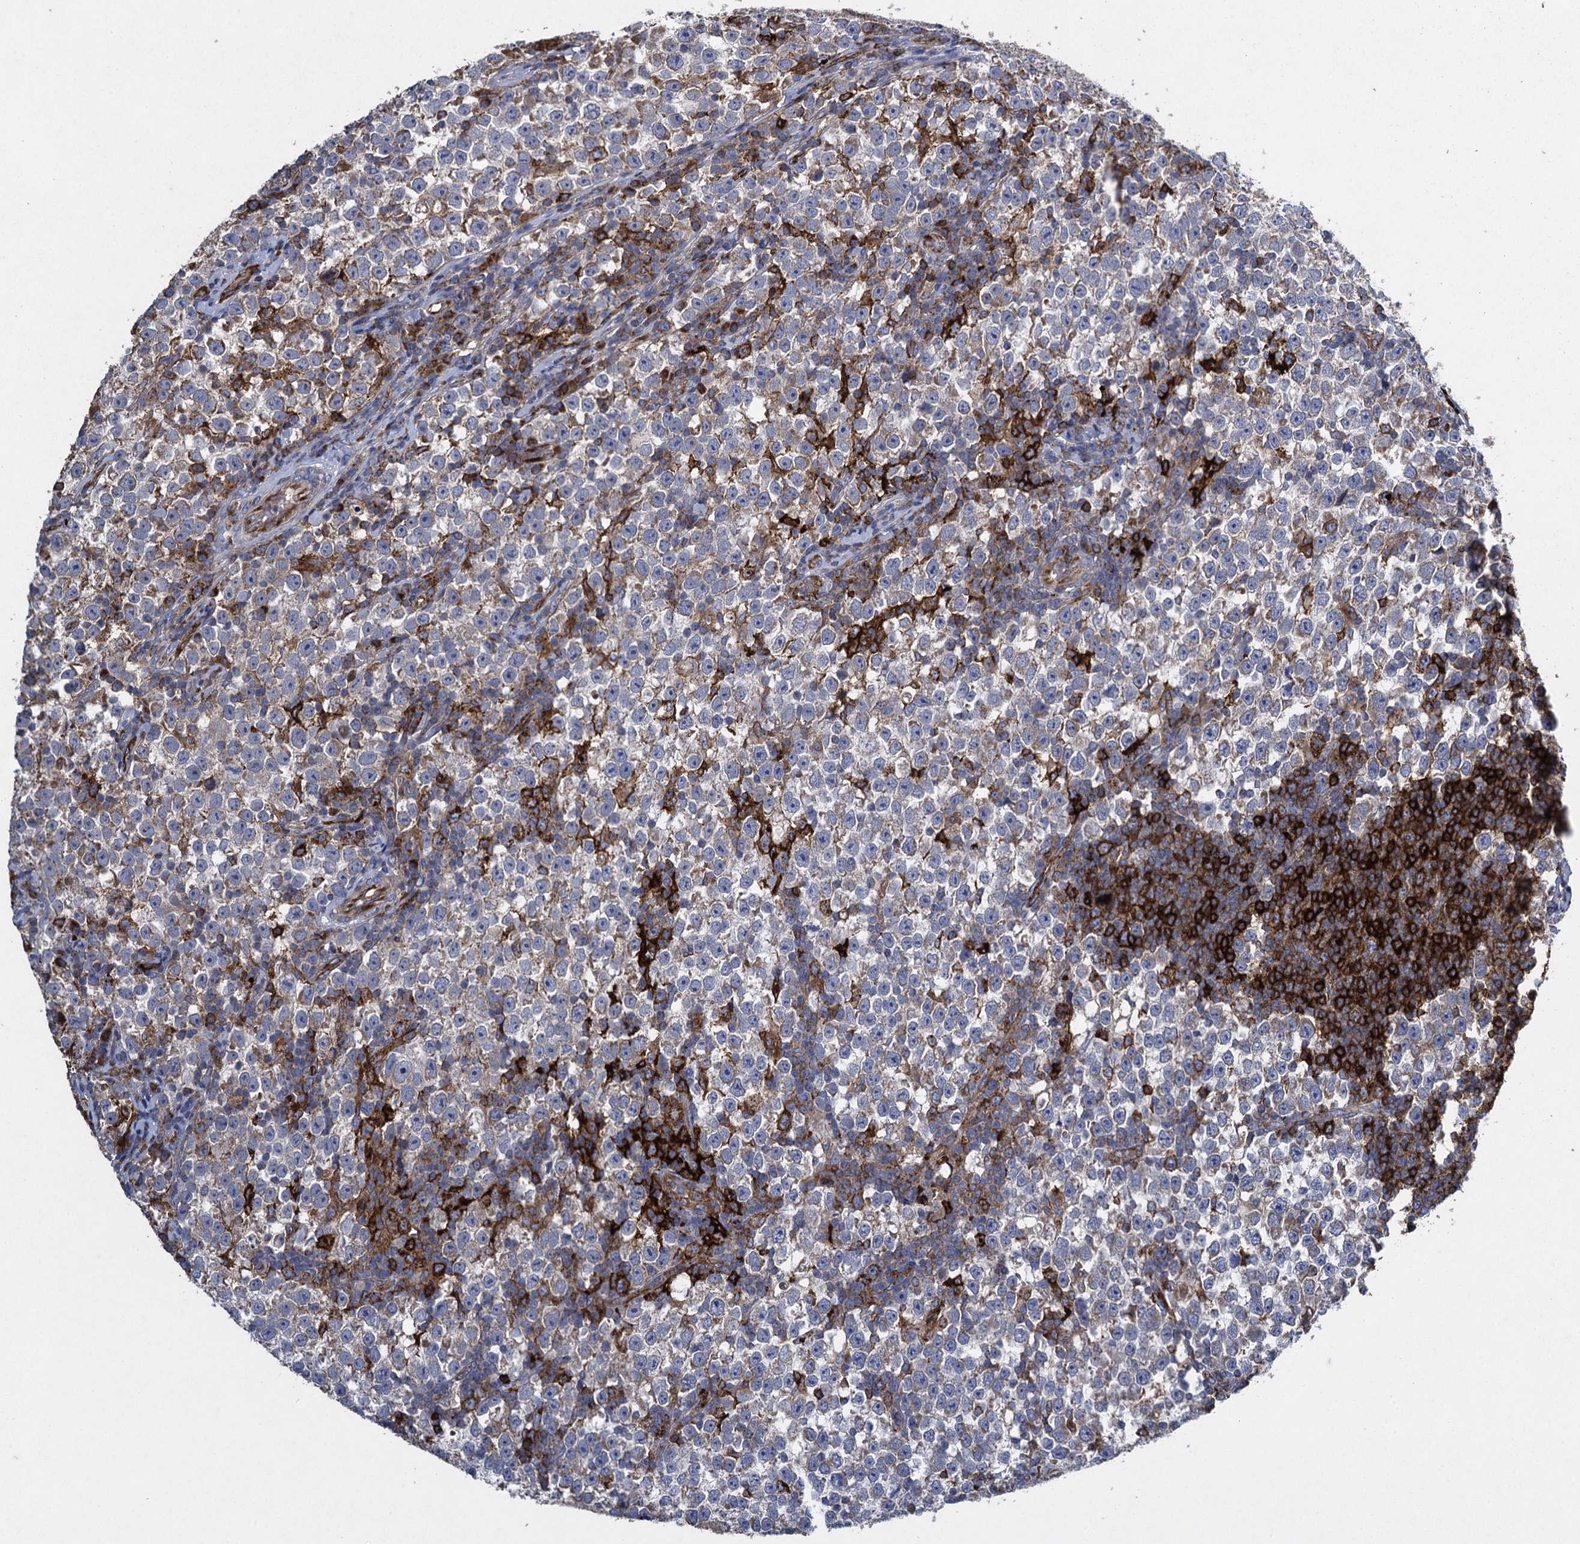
{"staining": {"intensity": "weak", "quantity": "<25%", "location": "cytoplasmic/membranous"}, "tissue": "testis cancer", "cell_type": "Tumor cells", "image_type": "cancer", "snomed": [{"axis": "morphology", "description": "Normal tissue, NOS"}, {"axis": "morphology", "description": "Seminoma, NOS"}, {"axis": "topography", "description": "Testis"}], "caption": "A photomicrograph of testis cancer stained for a protein shows no brown staining in tumor cells.", "gene": "TXNDC11", "patient": {"sex": "male", "age": 43}}